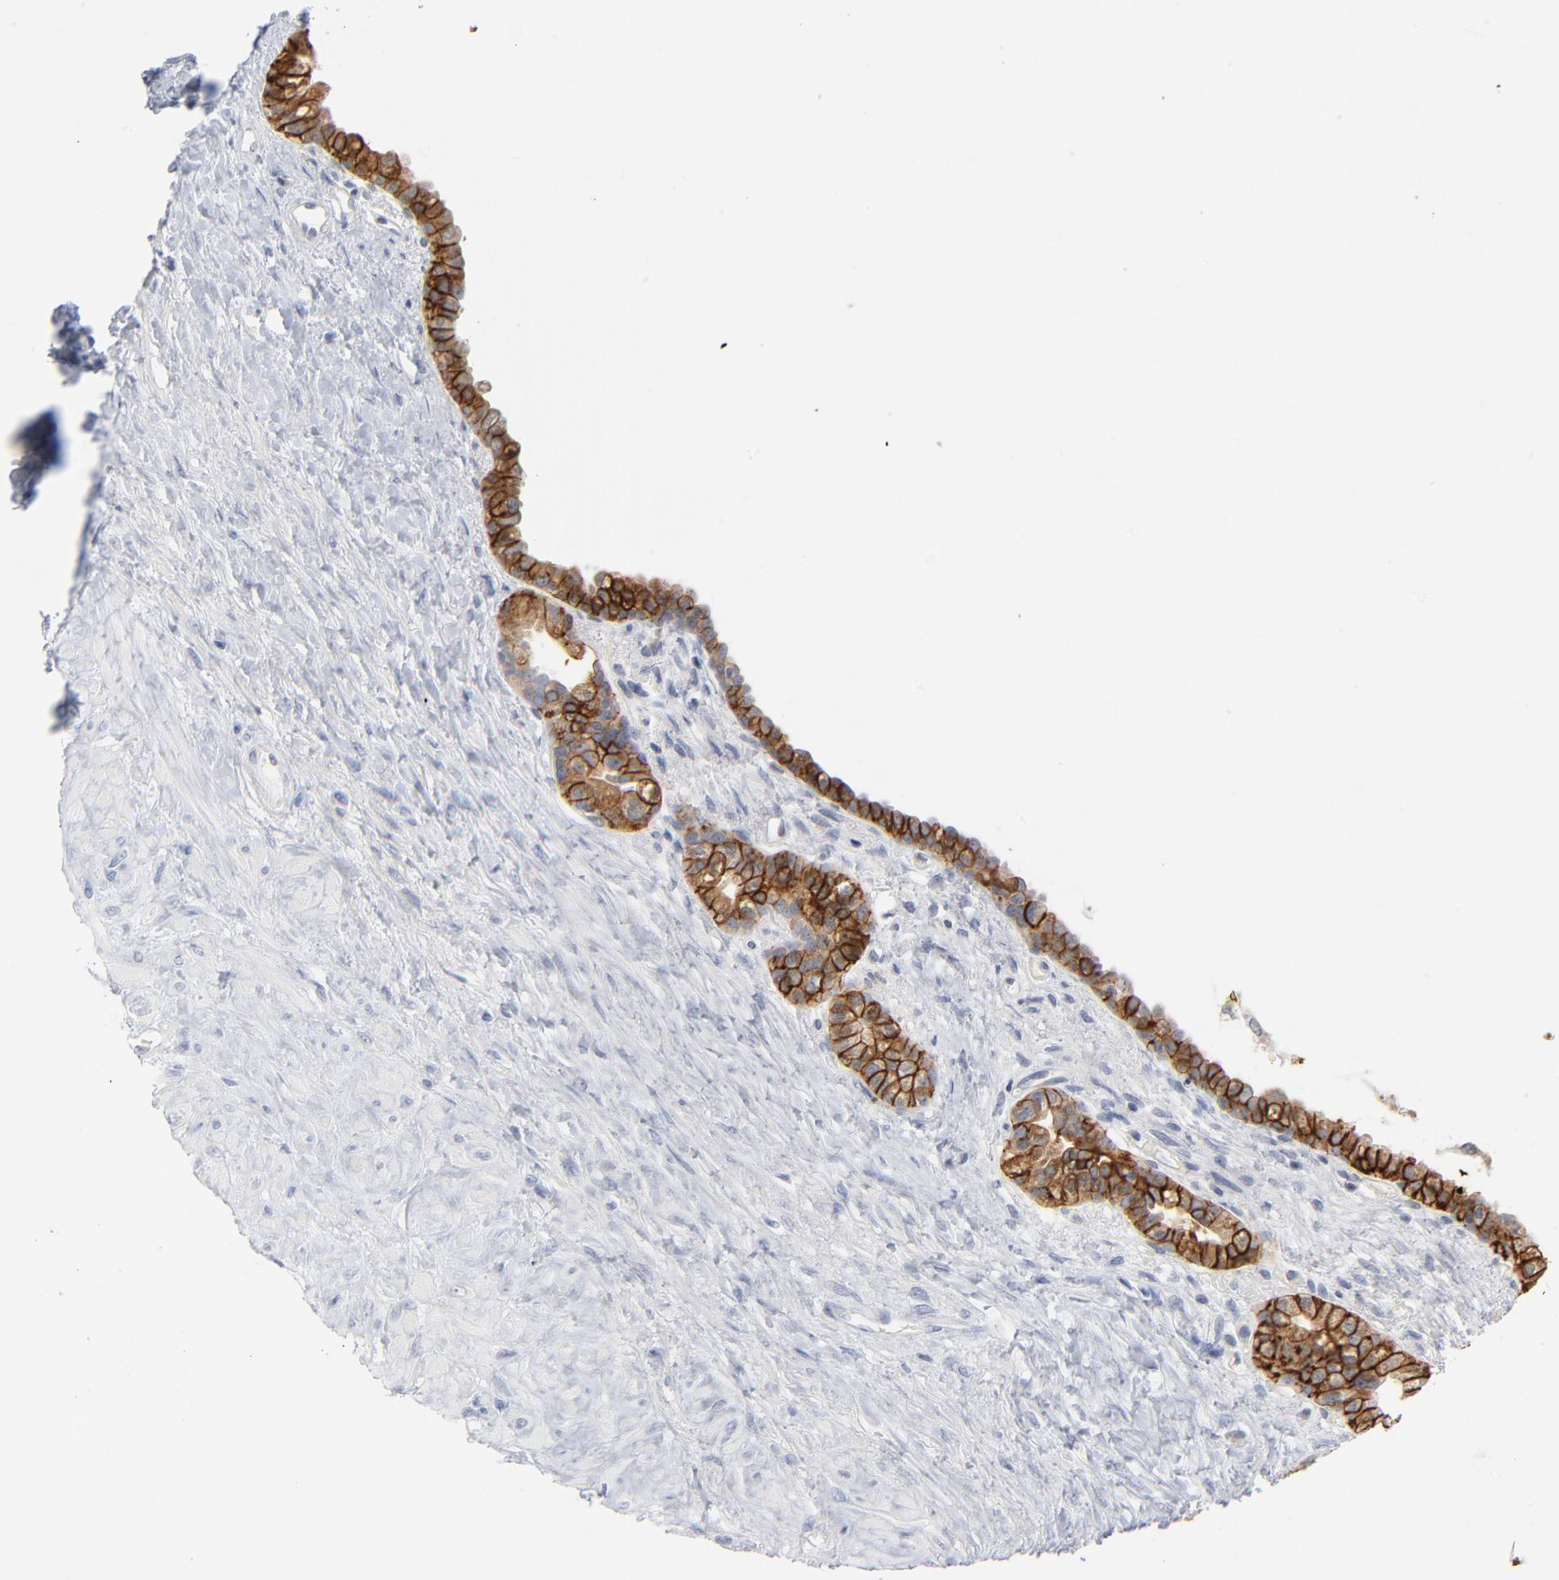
{"staining": {"intensity": "moderate", "quantity": ">75%", "location": "cytoplasmic/membranous"}, "tissue": "seminal vesicle", "cell_type": "Glandular cells", "image_type": "normal", "snomed": [{"axis": "morphology", "description": "Normal tissue, NOS"}, {"axis": "topography", "description": "Seminal veicle"}], "caption": "A medium amount of moderate cytoplasmic/membranous expression is identified in about >75% of glandular cells in unremarkable seminal vesicle. Using DAB (brown) and hematoxylin (blue) stains, captured at high magnification using brightfield microscopy.", "gene": "EPCAM", "patient": {"sex": "male", "age": 61}}